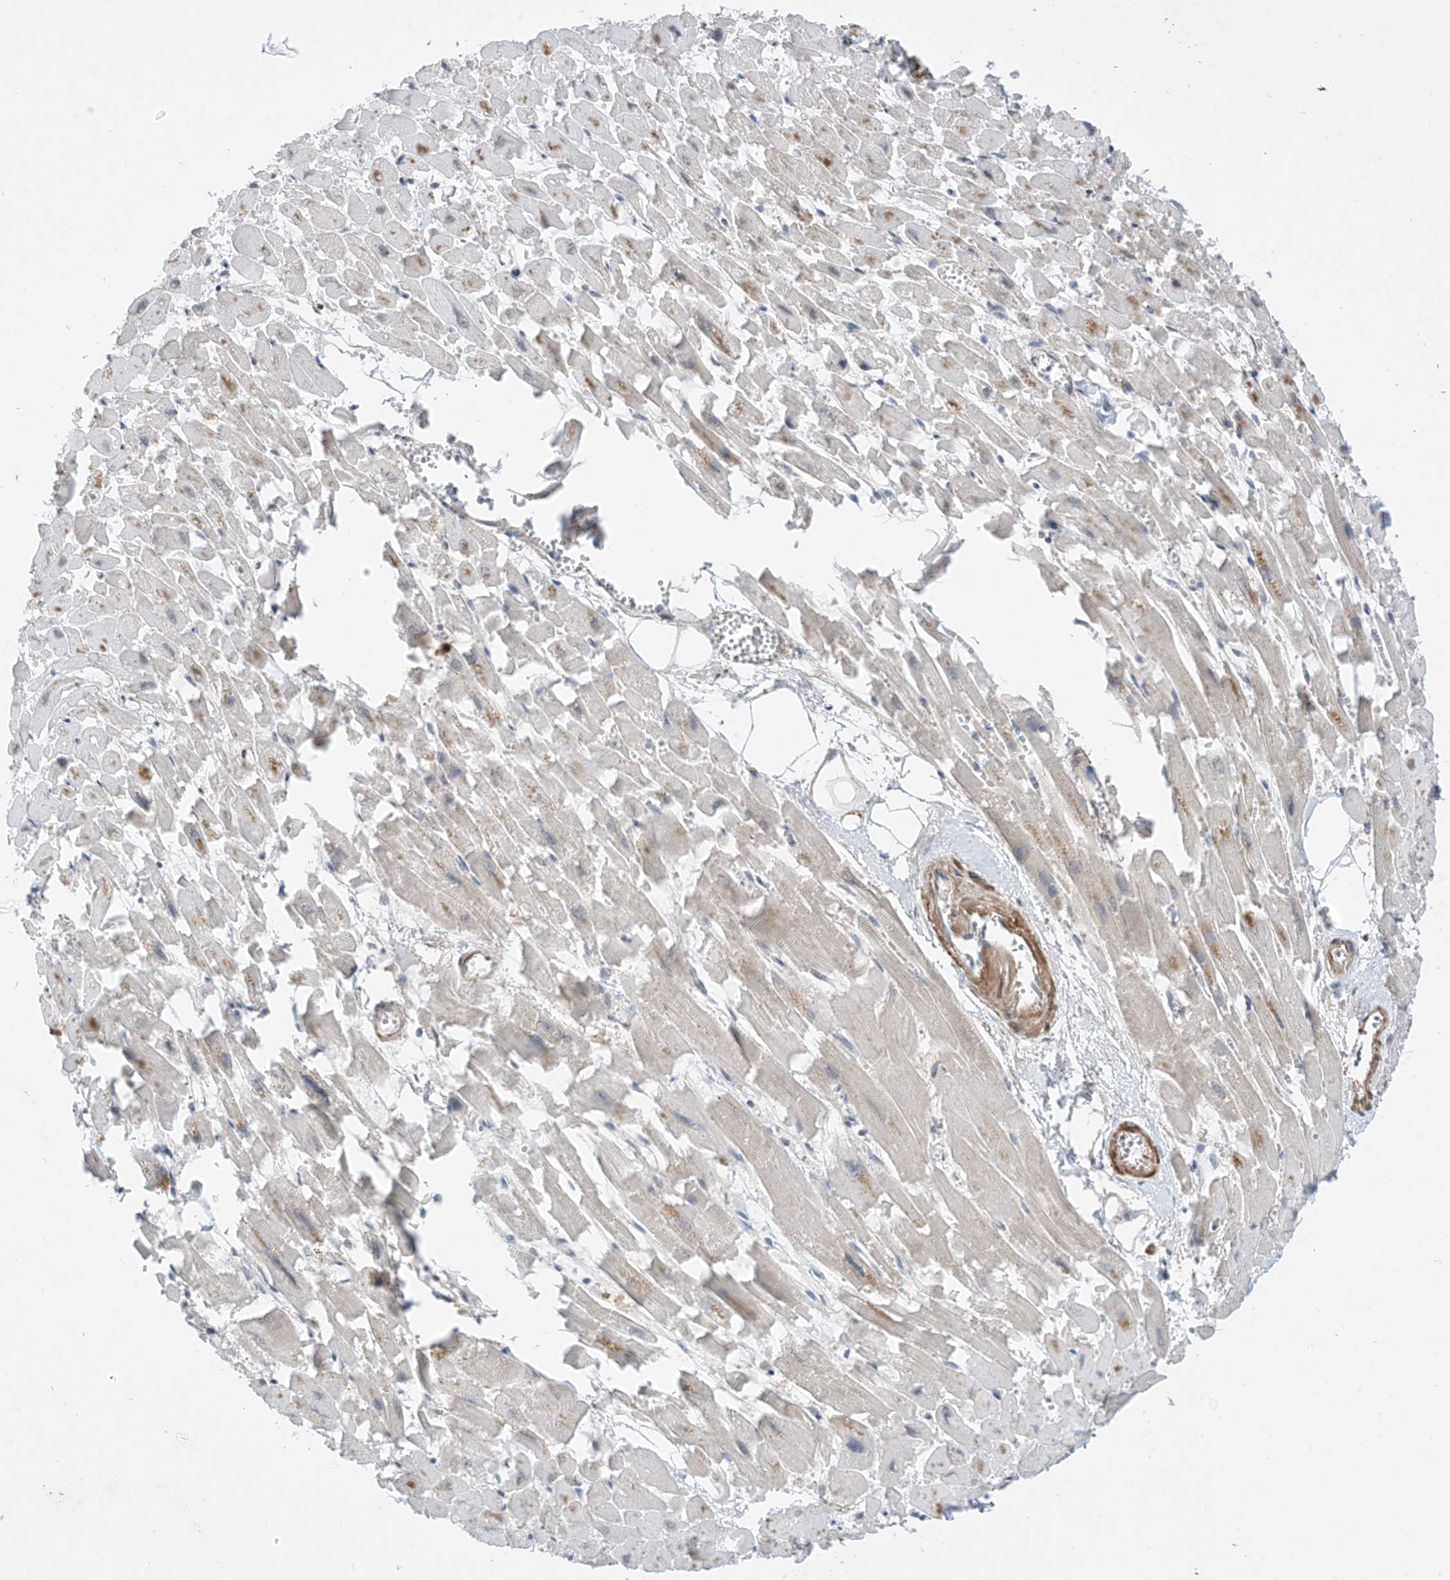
{"staining": {"intensity": "moderate", "quantity": "<25%", "location": "cytoplasmic/membranous"}, "tissue": "heart muscle", "cell_type": "Cardiomyocytes", "image_type": "normal", "snomed": [{"axis": "morphology", "description": "Normal tissue, NOS"}, {"axis": "topography", "description": "Heart"}], "caption": "Immunohistochemical staining of benign heart muscle shows moderate cytoplasmic/membranous protein expression in about <25% of cardiomyocytes.", "gene": "ABLIM2", "patient": {"sex": "female", "age": 64}}